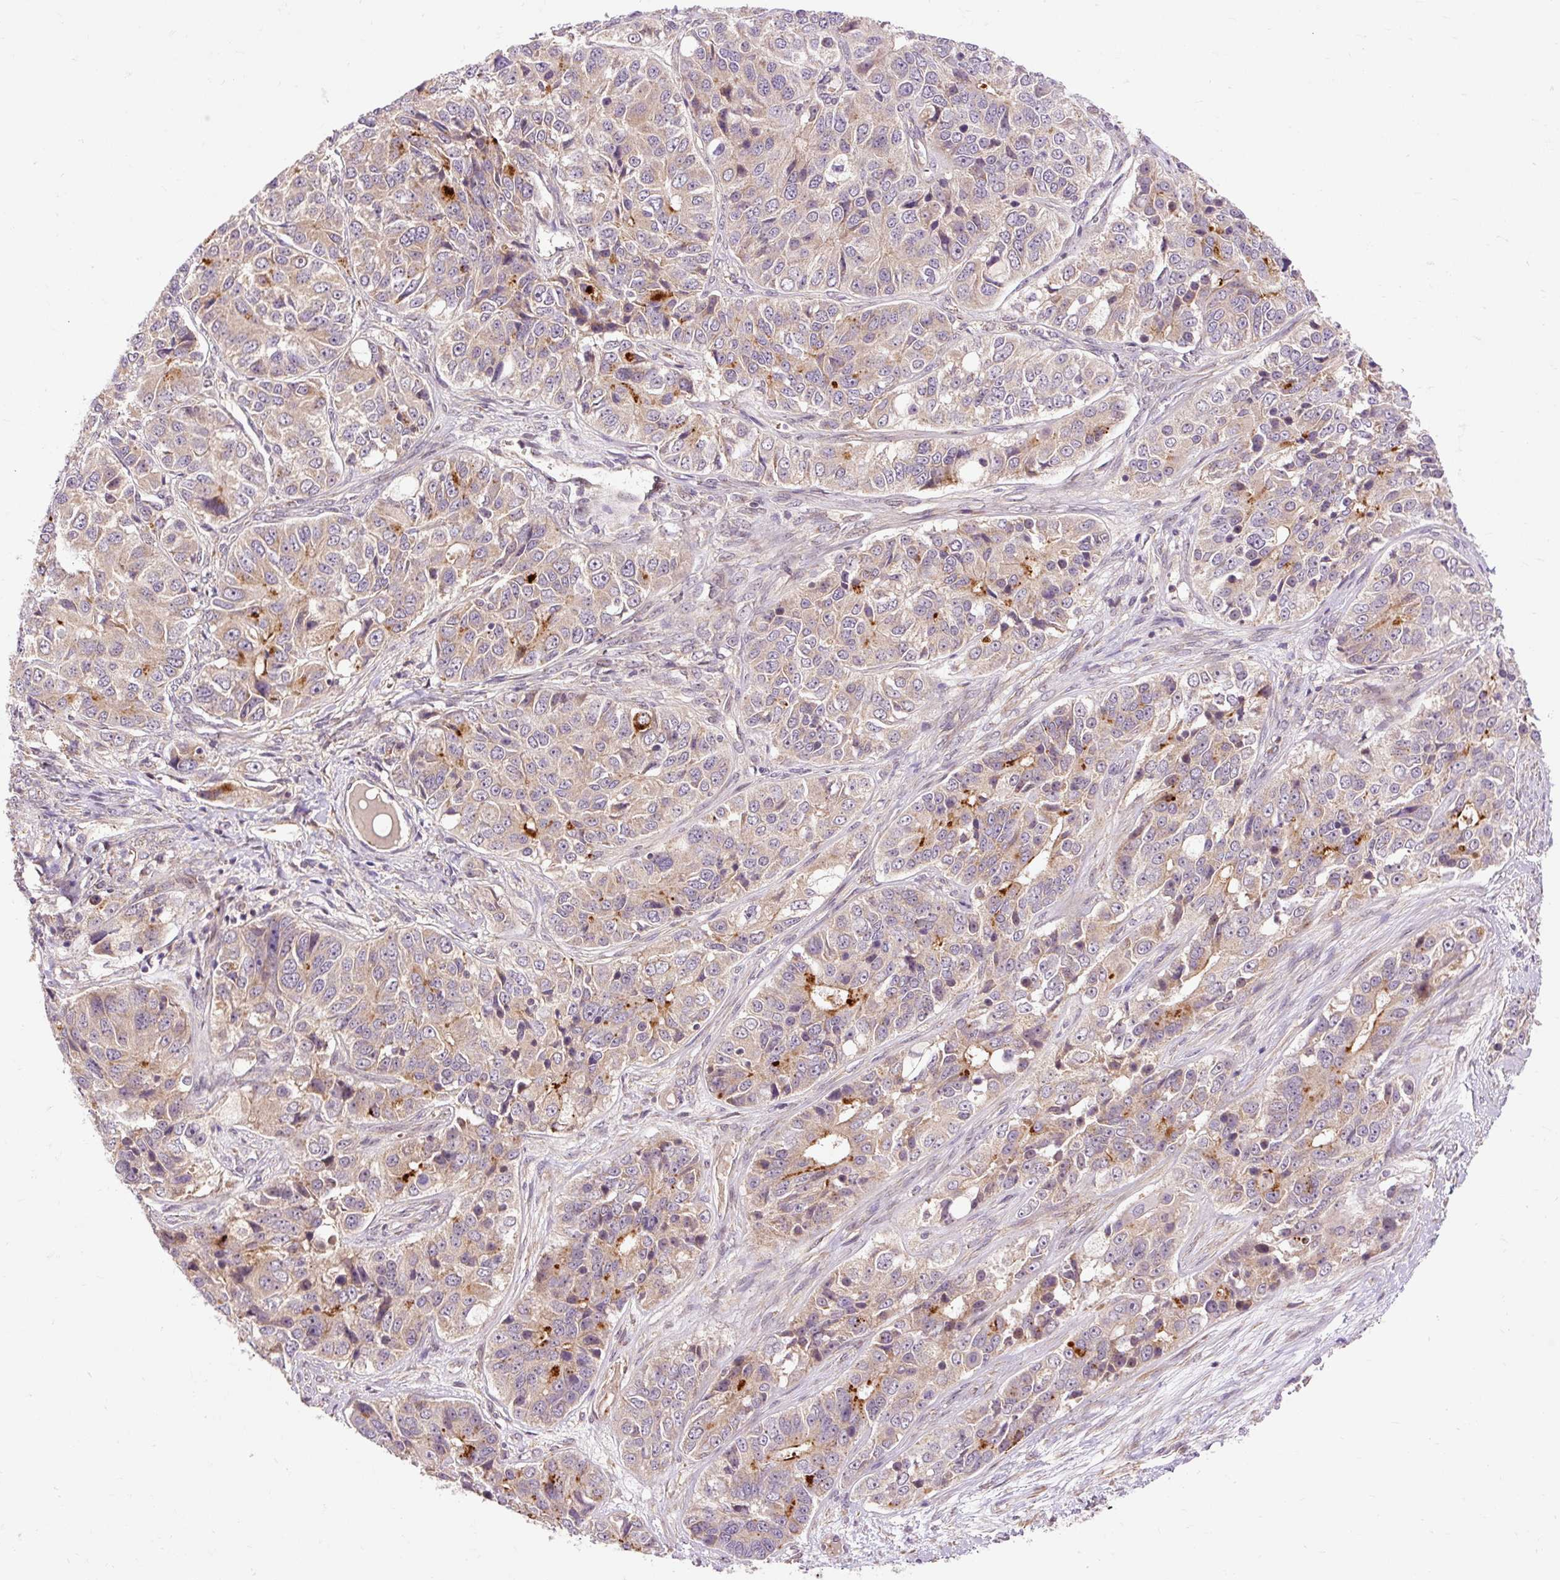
{"staining": {"intensity": "negative", "quantity": "none", "location": "none"}, "tissue": "ovarian cancer", "cell_type": "Tumor cells", "image_type": "cancer", "snomed": [{"axis": "morphology", "description": "Carcinoma, endometroid"}, {"axis": "topography", "description": "Ovary"}], "caption": "Immunohistochemistry of human endometroid carcinoma (ovarian) displays no expression in tumor cells.", "gene": "RIPOR3", "patient": {"sex": "female", "age": 51}}